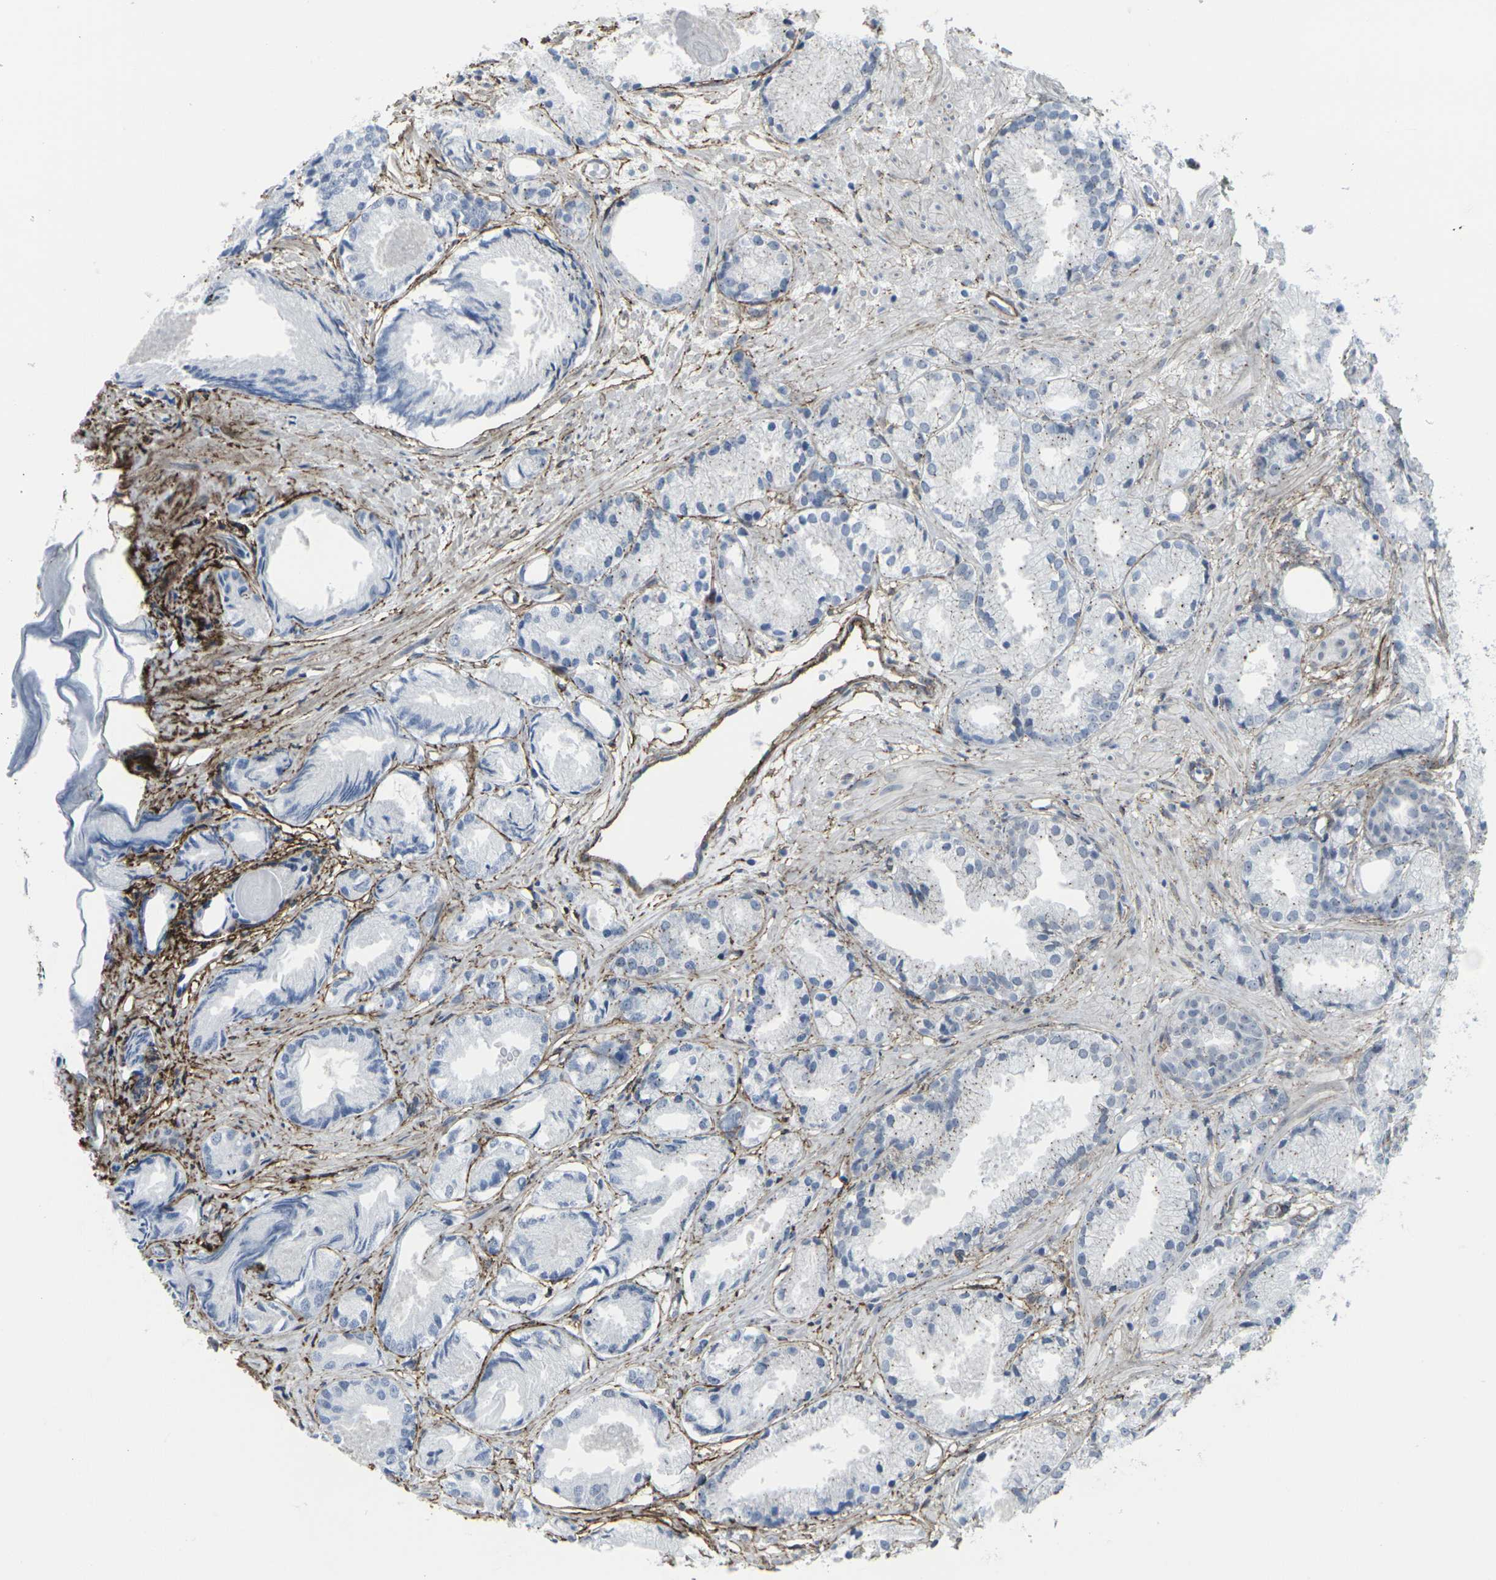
{"staining": {"intensity": "negative", "quantity": "none", "location": "none"}, "tissue": "prostate cancer", "cell_type": "Tumor cells", "image_type": "cancer", "snomed": [{"axis": "morphology", "description": "Adenocarcinoma, Low grade"}, {"axis": "topography", "description": "Prostate"}], "caption": "IHC of prostate cancer (adenocarcinoma (low-grade)) reveals no staining in tumor cells.", "gene": "CDH11", "patient": {"sex": "male", "age": 72}}